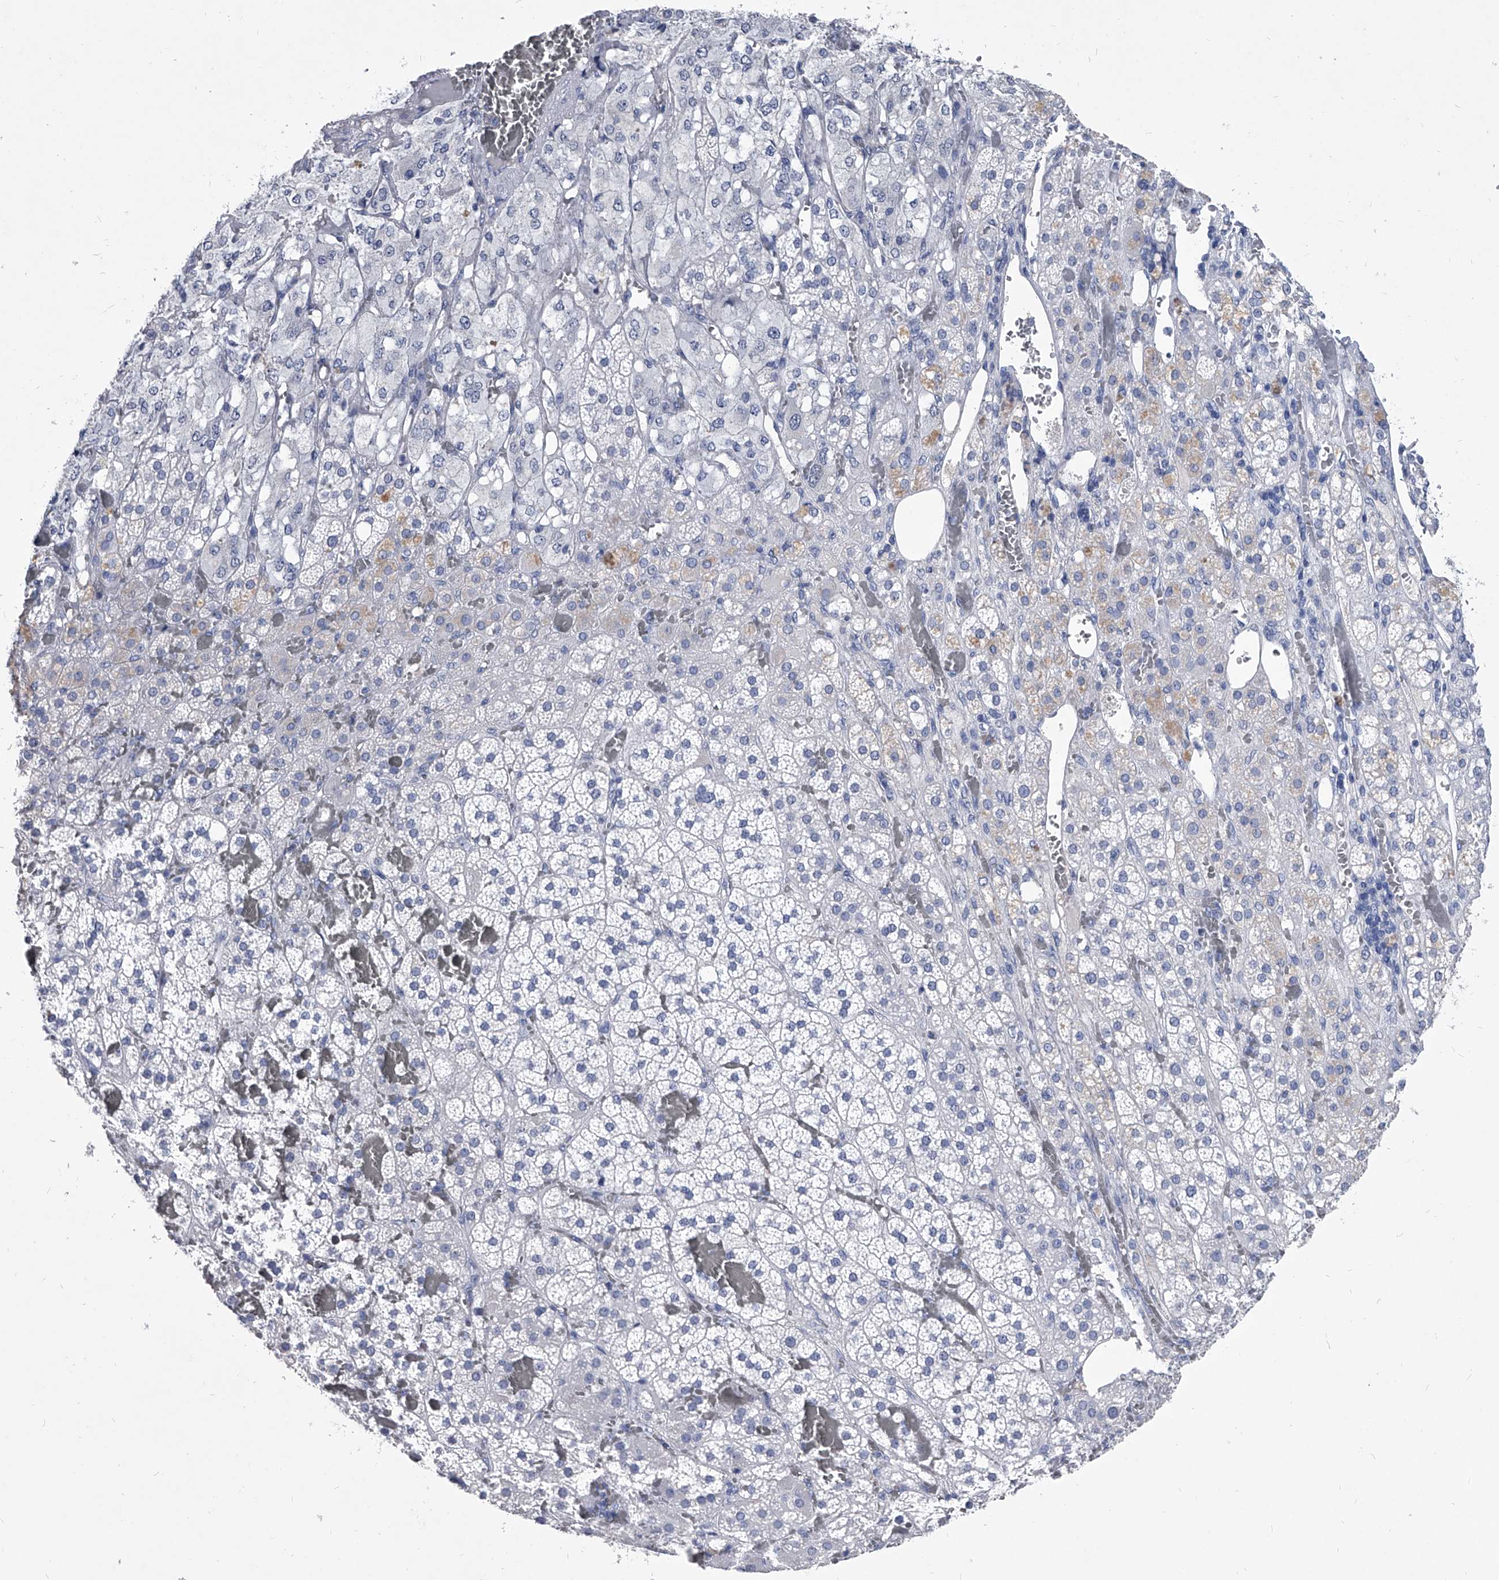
{"staining": {"intensity": "negative", "quantity": "none", "location": "none"}, "tissue": "adrenal gland", "cell_type": "Glandular cells", "image_type": "normal", "snomed": [{"axis": "morphology", "description": "Normal tissue, NOS"}, {"axis": "topography", "description": "Adrenal gland"}], "caption": "DAB immunohistochemical staining of normal adrenal gland demonstrates no significant positivity in glandular cells. (Brightfield microscopy of DAB immunohistochemistry at high magnification).", "gene": "BCAS1", "patient": {"sex": "female", "age": 59}}